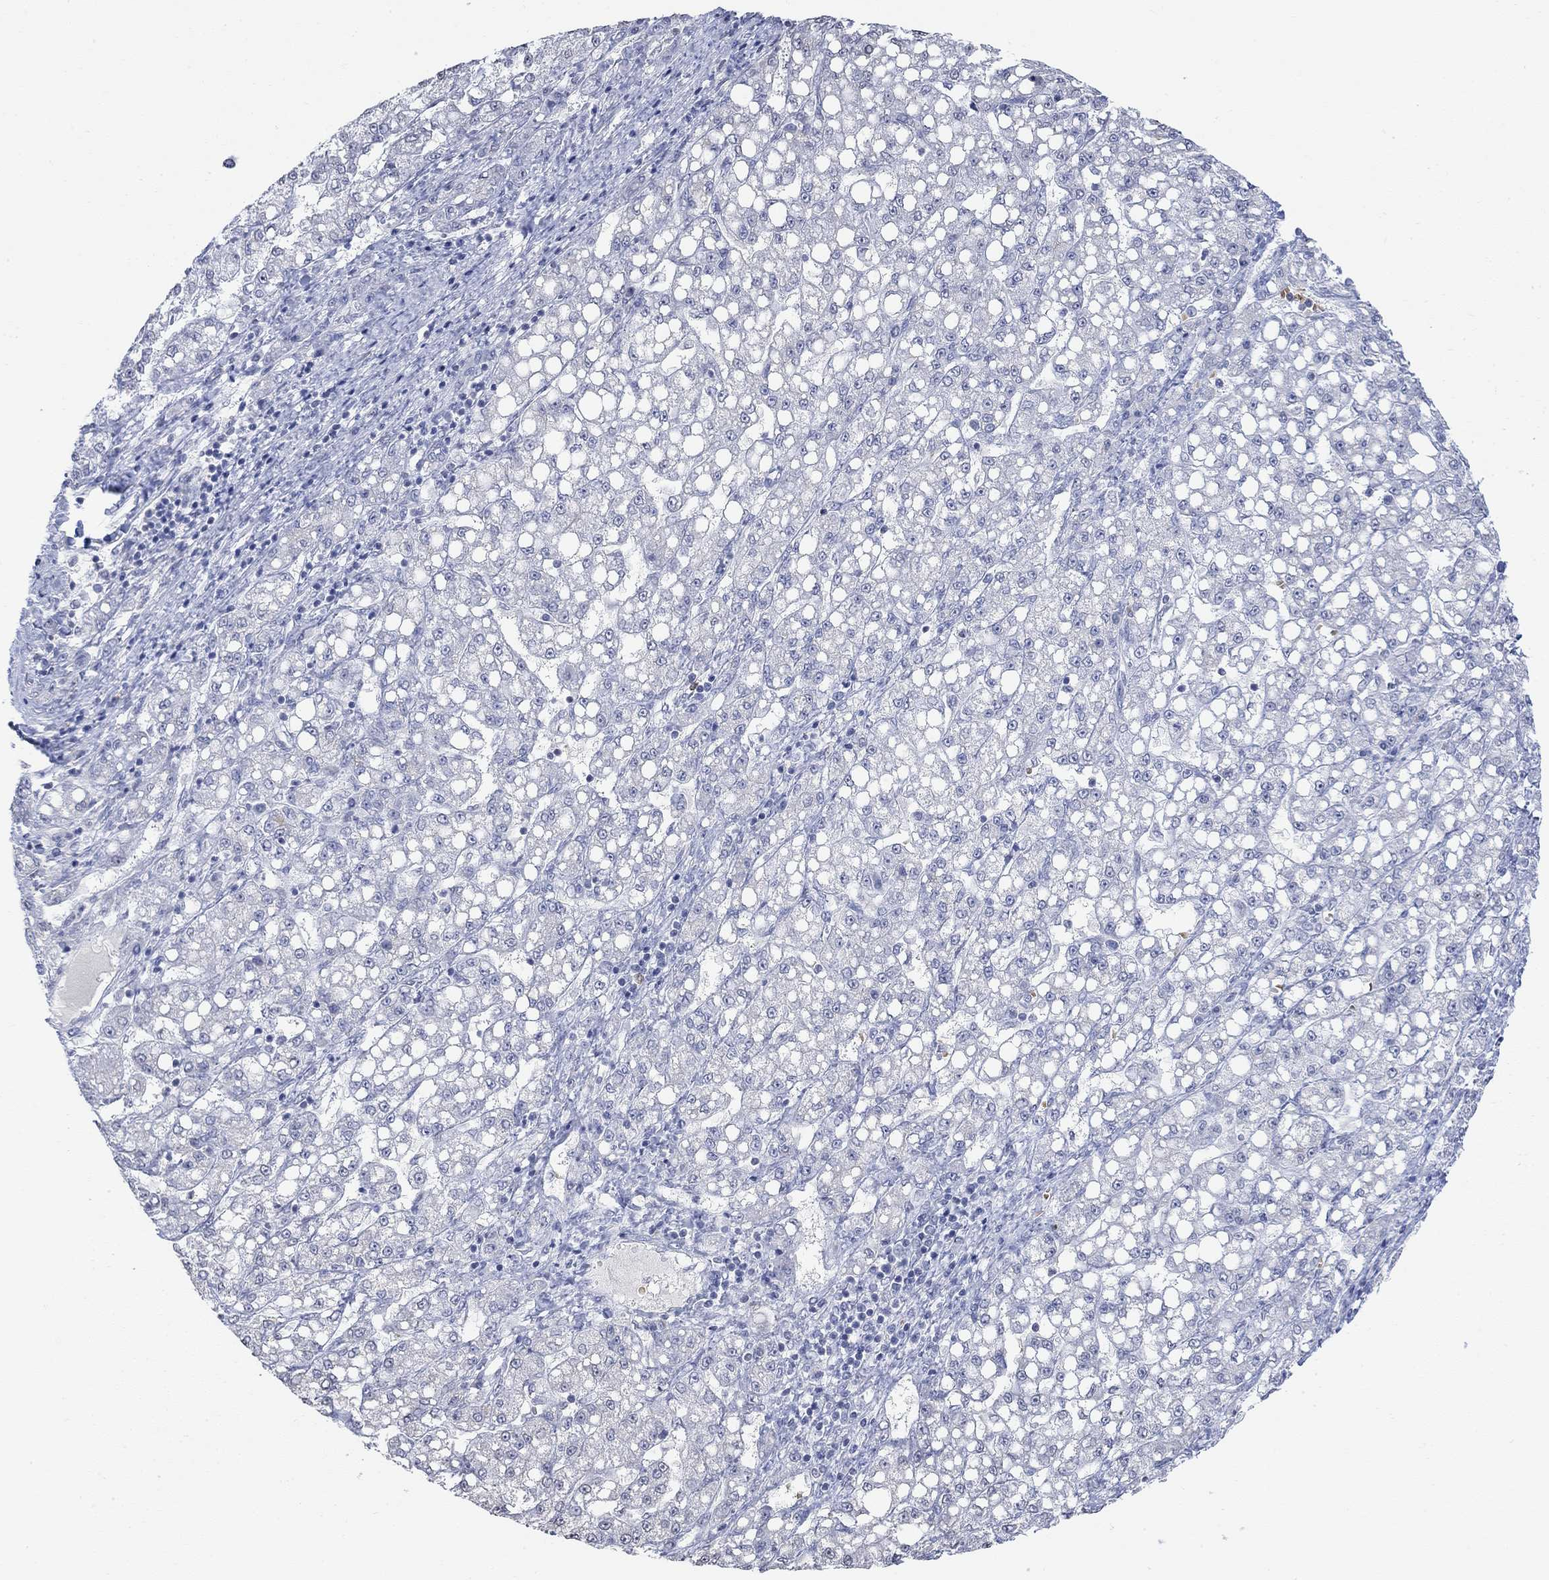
{"staining": {"intensity": "negative", "quantity": "none", "location": "none"}, "tissue": "liver cancer", "cell_type": "Tumor cells", "image_type": "cancer", "snomed": [{"axis": "morphology", "description": "Carcinoma, Hepatocellular, NOS"}, {"axis": "topography", "description": "Liver"}], "caption": "An immunohistochemistry (IHC) image of liver hepatocellular carcinoma is shown. There is no staining in tumor cells of liver hepatocellular carcinoma.", "gene": "TMEM255A", "patient": {"sex": "female", "age": 65}}